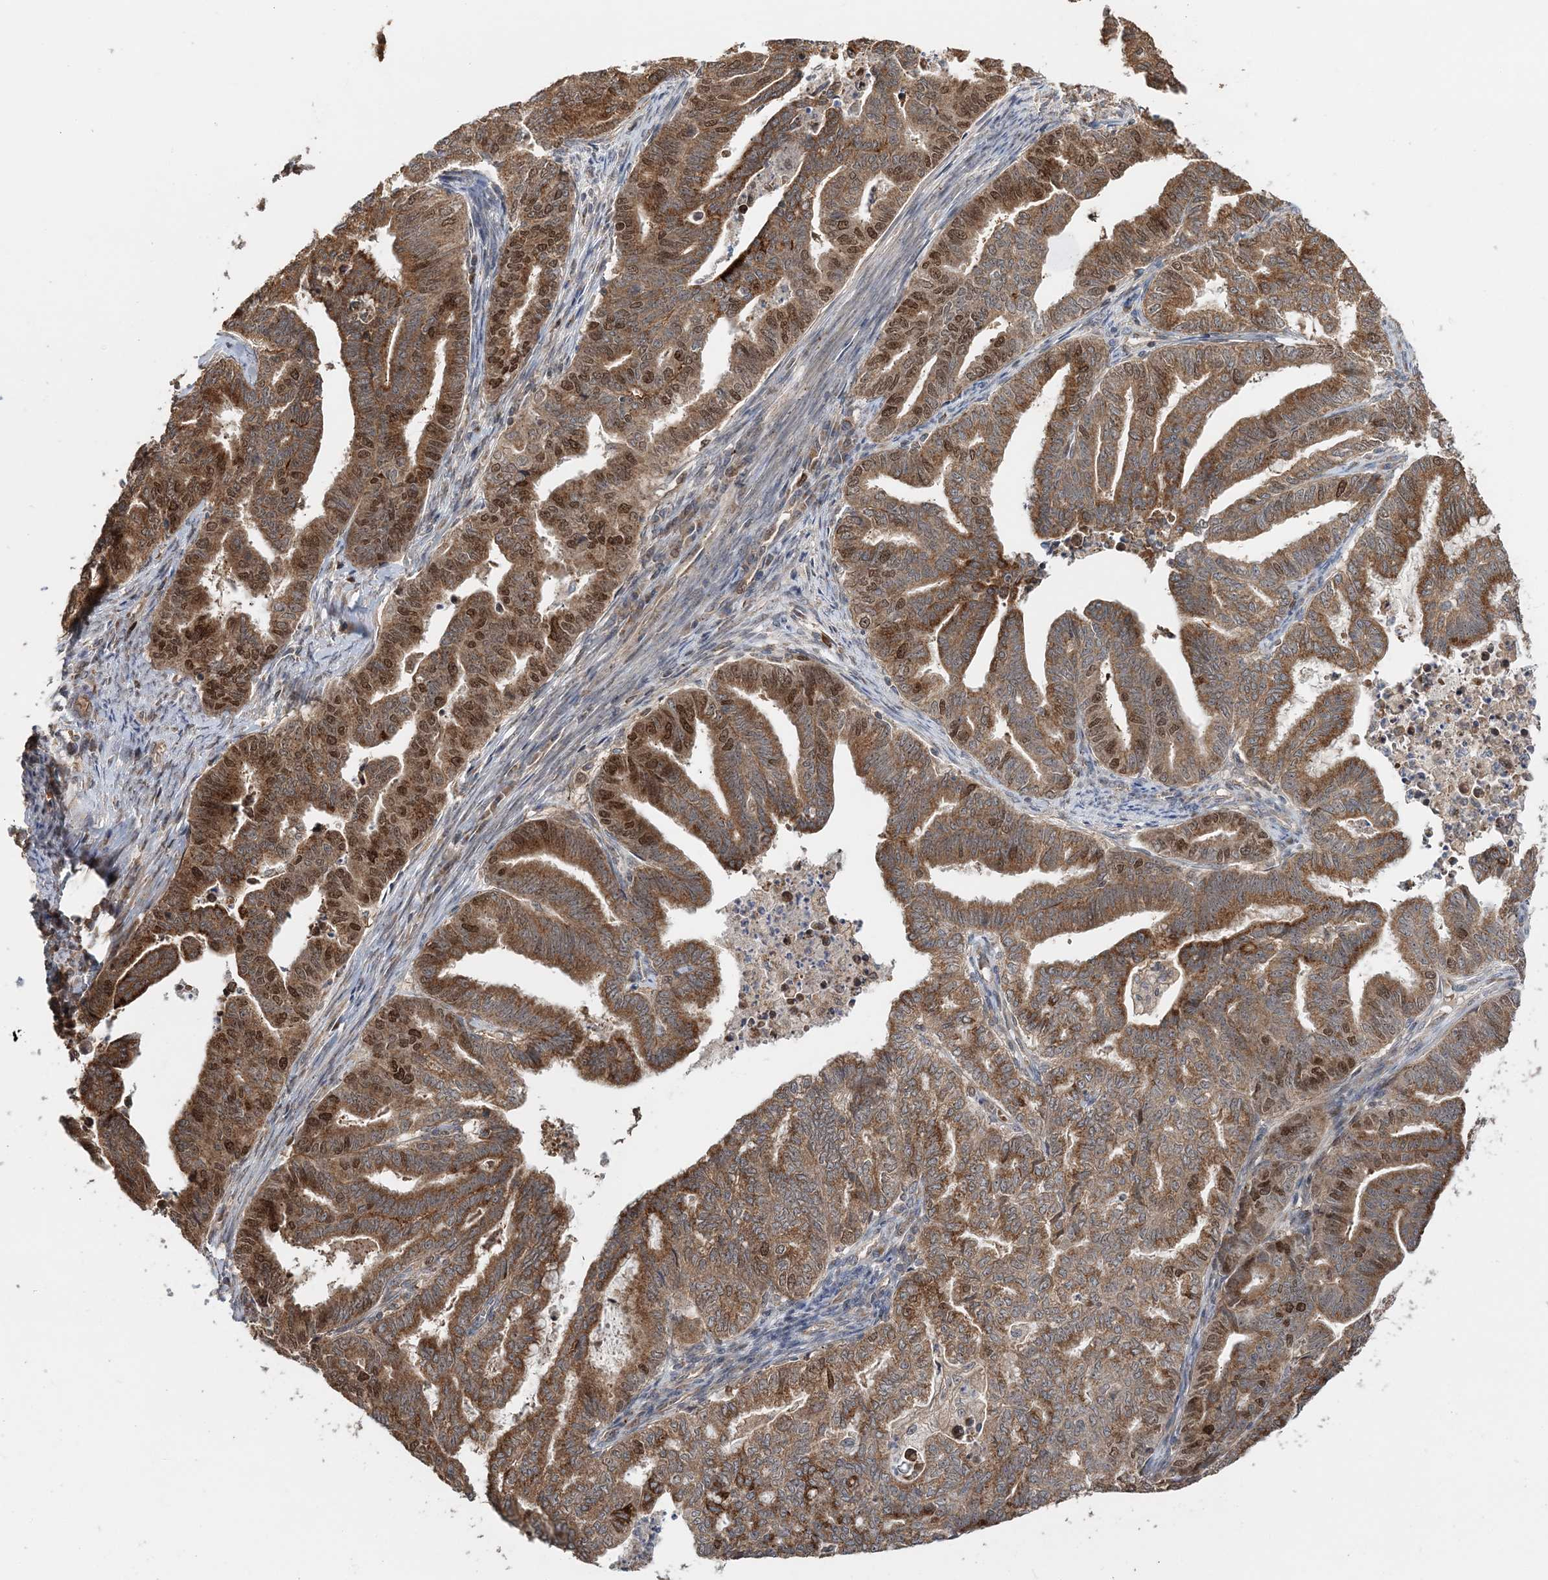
{"staining": {"intensity": "moderate", "quantity": ">75%", "location": "cytoplasmic/membranous,nuclear"}, "tissue": "endometrial cancer", "cell_type": "Tumor cells", "image_type": "cancer", "snomed": [{"axis": "morphology", "description": "Adenocarcinoma, NOS"}, {"axis": "topography", "description": "Endometrium"}], "caption": "IHC image of endometrial cancer (adenocarcinoma) stained for a protein (brown), which displays medium levels of moderate cytoplasmic/membranous and nuclear expression in about >75% of tumor cells.", "gene": "KIF4A", "patient": {"sex": "female", "age": 79}}